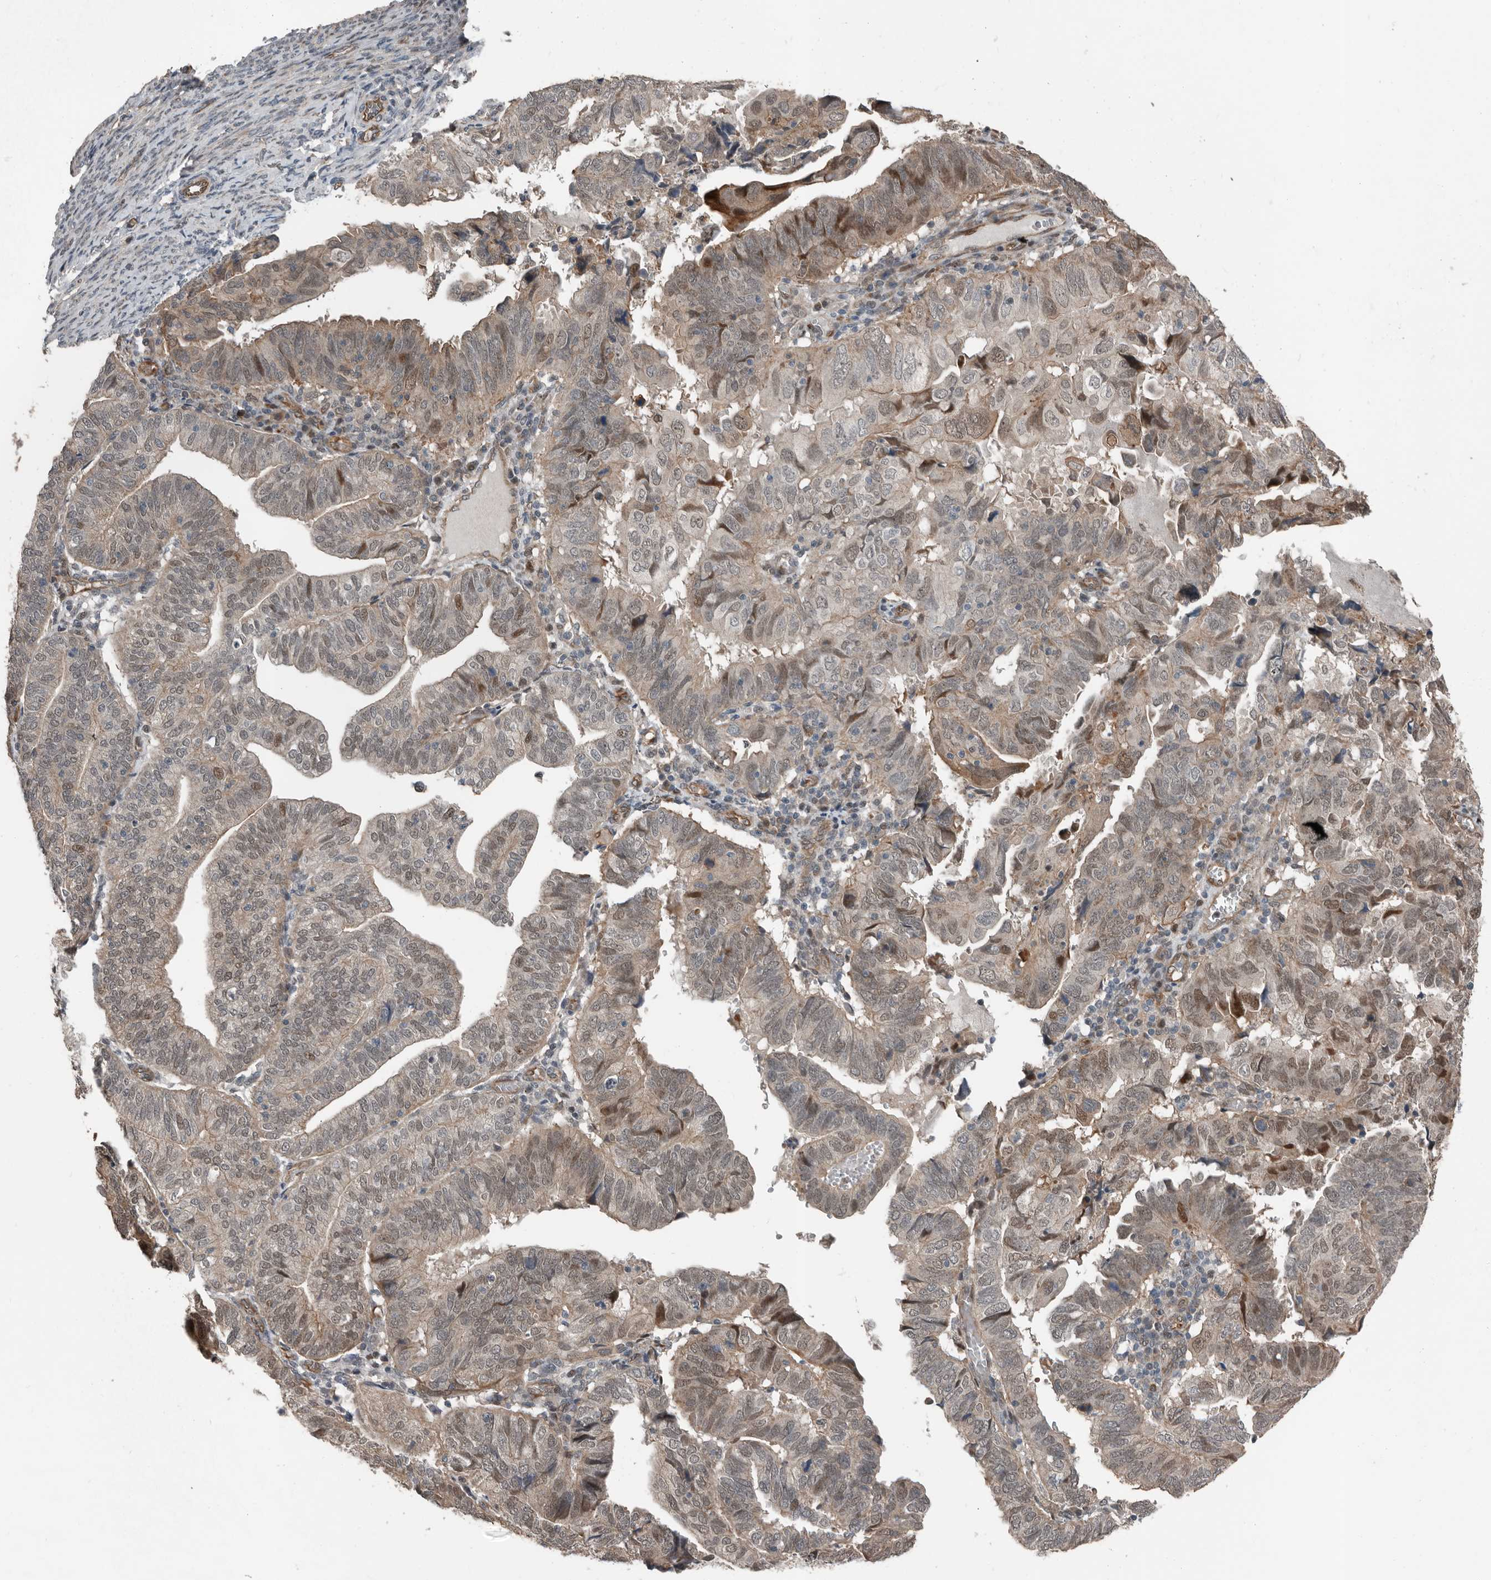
{"staining": {"intensity": "weak", "quantity": "25%-75%", "location": "cytoplasmic/membranous,nuclear"}, "tissue": "endometrial cancer", "cell_type": "Tumor cells", "image_type": "cancer", "snomed": [{"axis": "morphology", "description": "Adenocarcinoma, NOS"}, {"axis": "topography", "description": "Uterus"}], "caption": "Tumor cells reveal low levels of weak cytoplasmic/membranous and nuclear expression in approximately 25%-75% of cells in endometrial cancer.", "gene": "YOD1", "patient": {"sex": "female", "age": 77}}